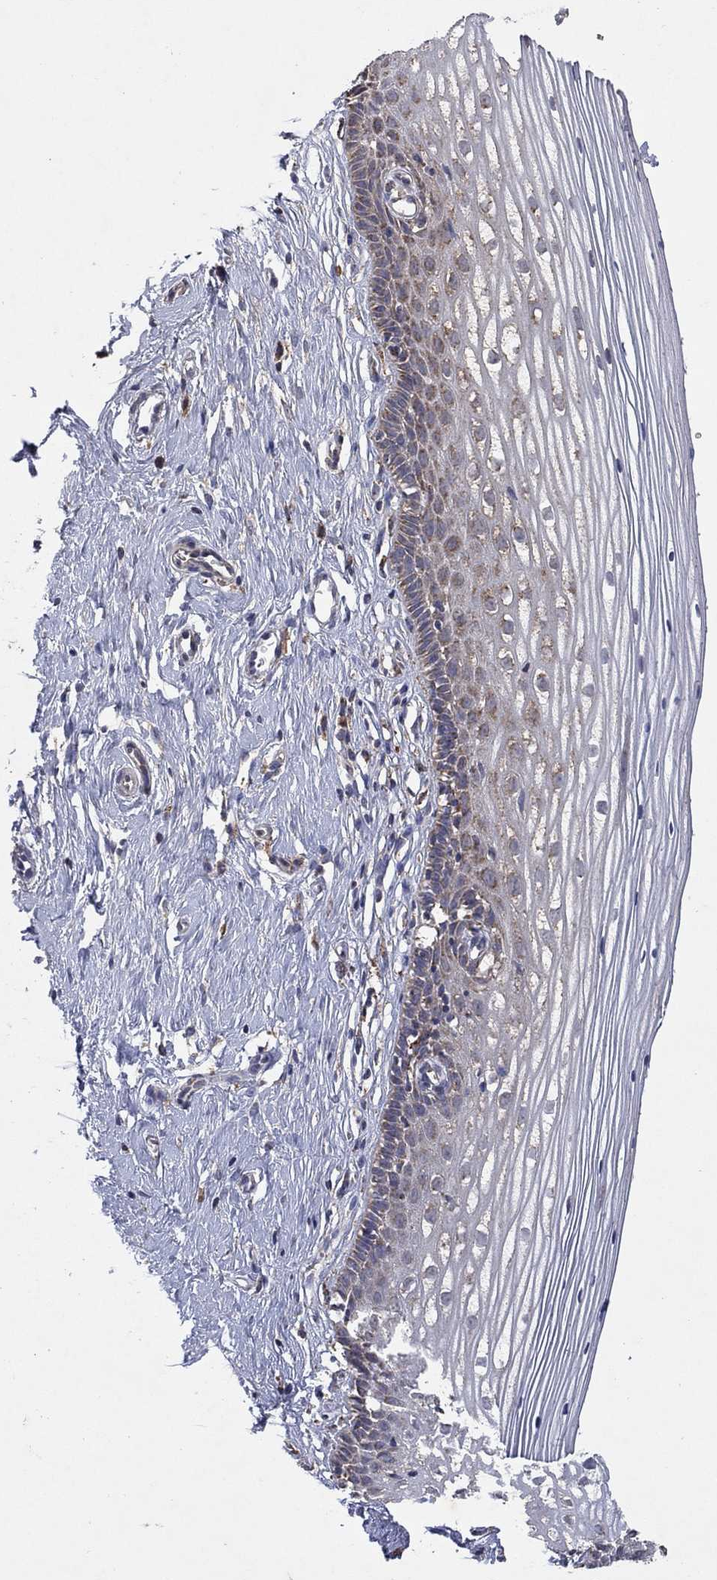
{"staining": {"intensity": "moderate", "quantity": "25%-75%", "location": "cytoplasmic/membranous"}, "tissue": "cervix", "cell_type": "Glandular cells", "image_type": "normal", "snomed": [{"axis": "morphology", "description": "Normal tissue, NOS"}, {"axis": "topography", "description": "Cervix"}], "caption": "A histopathology image showing moderate cytoplasmic/membranous staining in about 25%-75% of glandular cells in unremarkable cervix, as visualized by brown immunohistochemical staining.", "gene": "DPH1", "patient": {"sex": "female", "age": 40}}